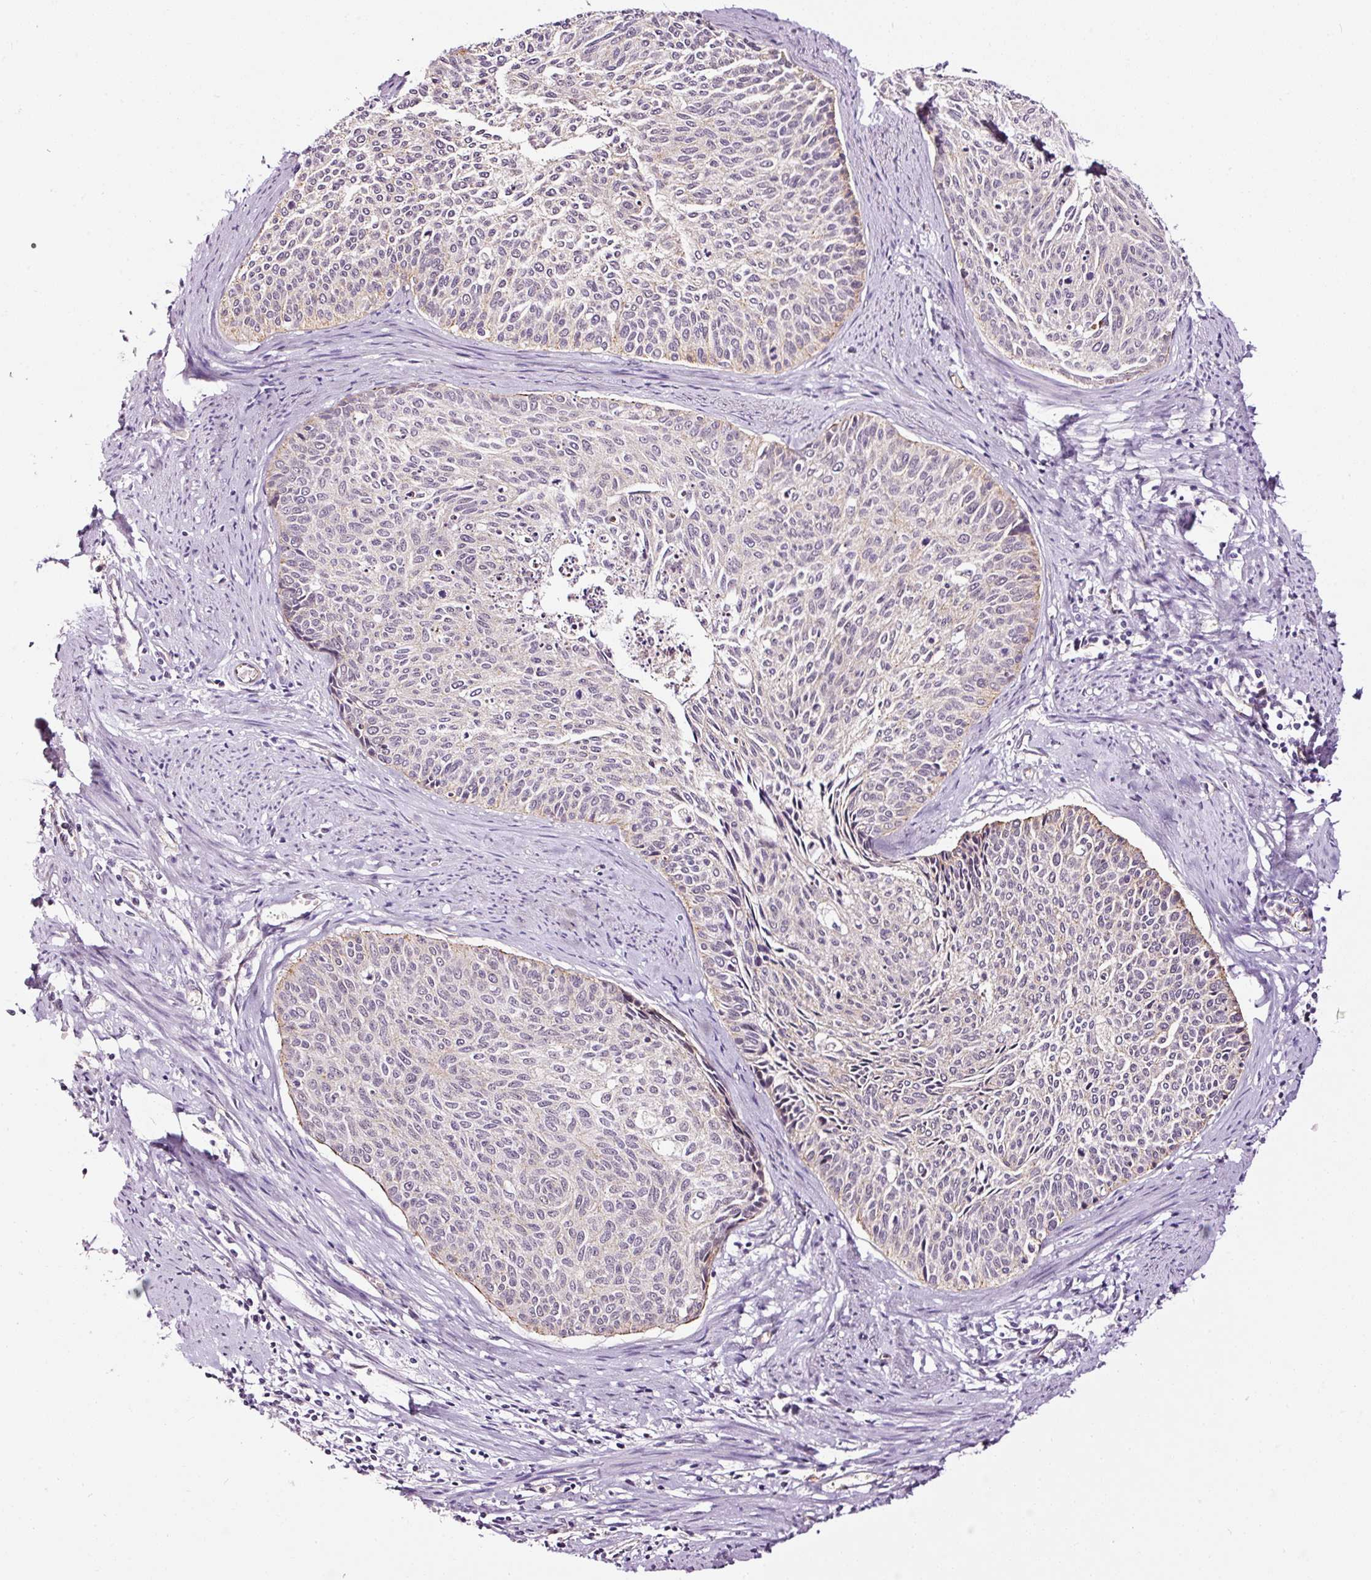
{"staining": {"intensity": "negative", "quantity": "none", "location": "none"}, "tissue": "cervical cancer", "cell_type": "Tumor cells", "image_type": "cancer", "snomed": [{"axis": "morphology", "description": "Squamous cell carcinoma, NOS"}, {"axis": "topography", "description": "Cervix"}], "caption": "High power microscopy image of an immunohistochemistry (IHC) photomicrograph of cervical cancer (squamous cell carcinoma), revealing no significant staining in tumor cells.", "gene": "ABCB4", "patient": {"sex": "female", "age": 55}}